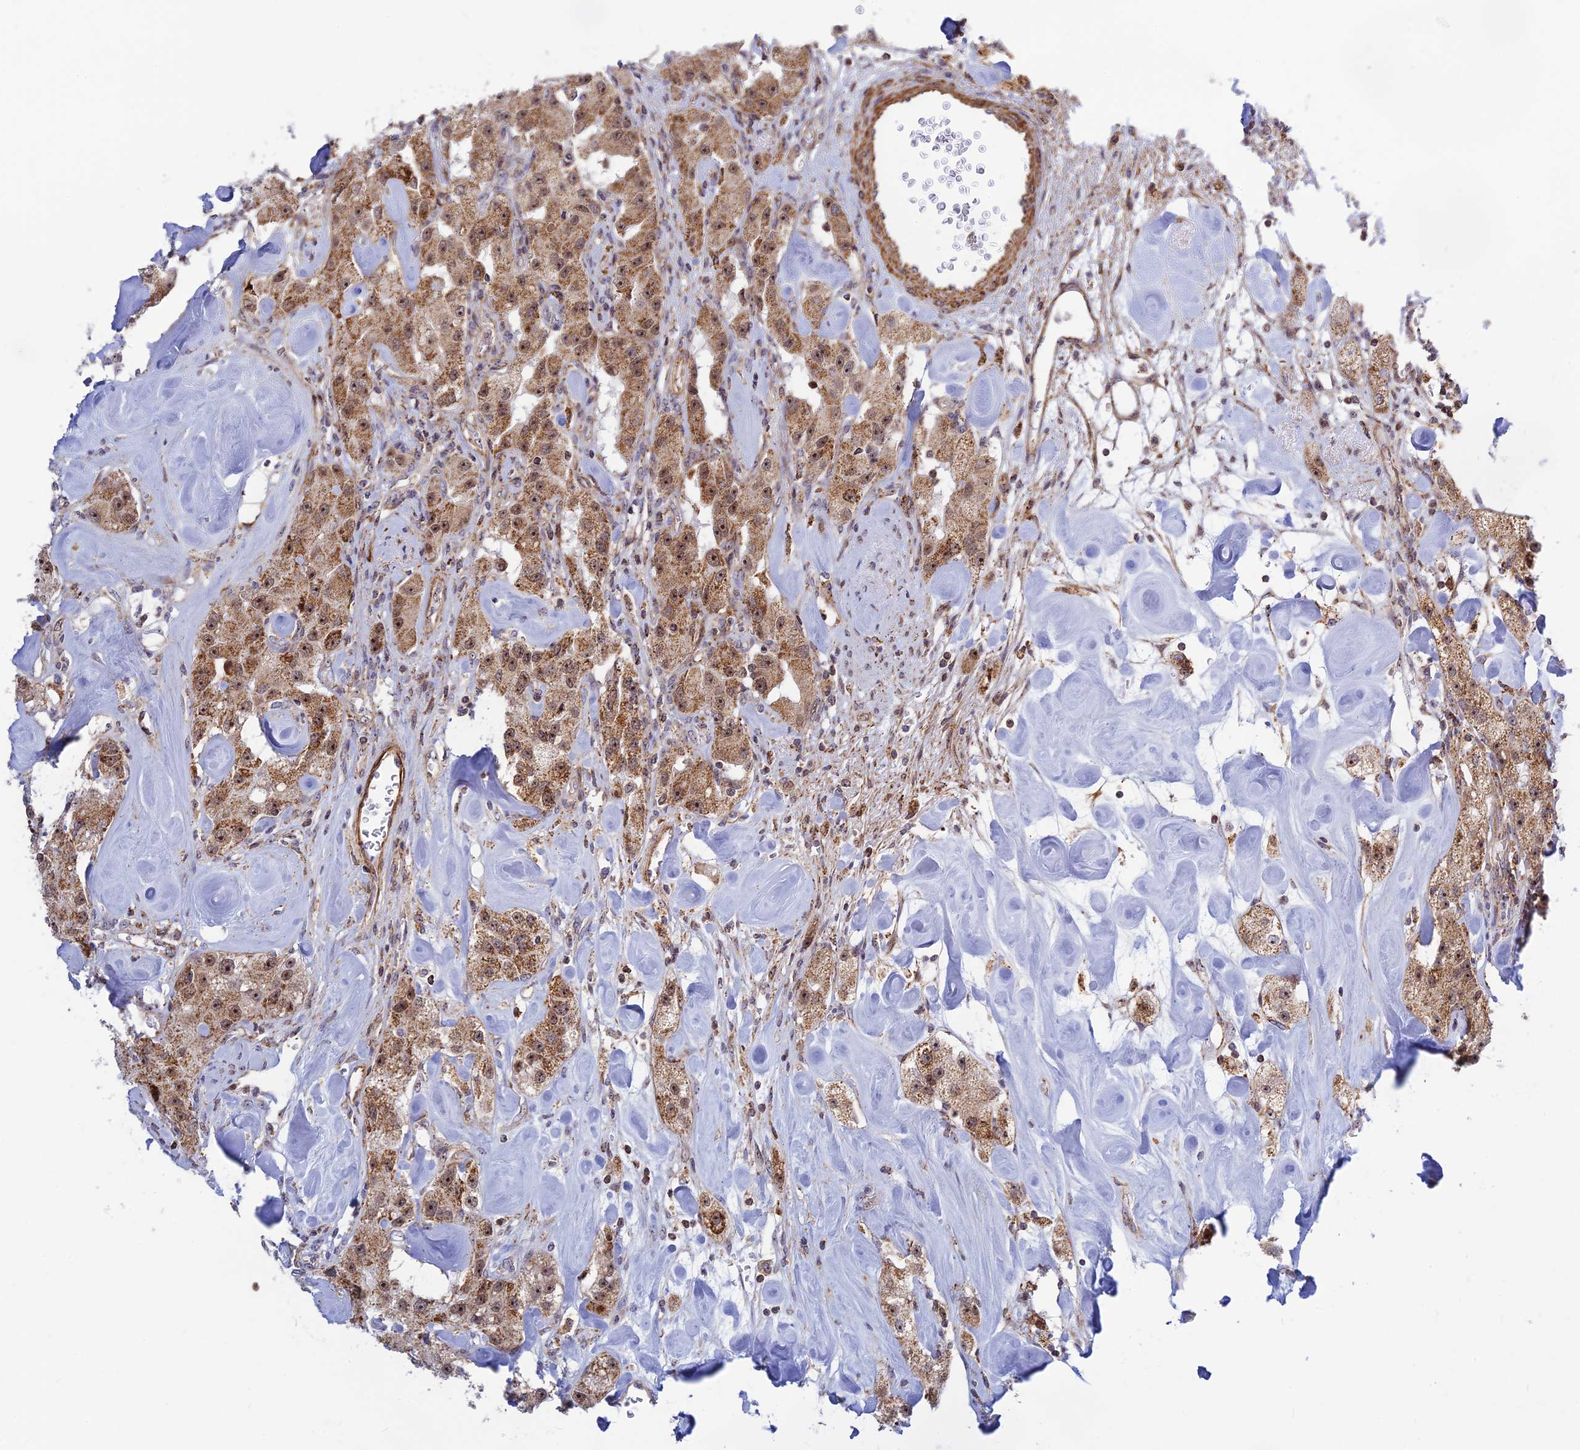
{"staining": {"intensity": "moderate", "quantity": ">75%", "location": "cytoplasmic/membranous,nuclear"}, "tissue": "carcinoid", "cell_type": "Tumor cells", "image_type": "cancer", "snomed": [{"axis": "morphology", "description": "Carcinoid, malignant, NOS"}, {"axis": "topography", "description": "Pancreas"}], "caption": "A brown stain labels moderate cytoplasmic/membranous and nuclear positivity of a protein in human malignant carcinoid tumor cells. The protein of interest is stained brown, and the nuclei are stained in blue (DAB IHC with brightfield microscopy, high magnification).", "gene": "POLR1G", "patient": {"sex": "male", "age": 41}}